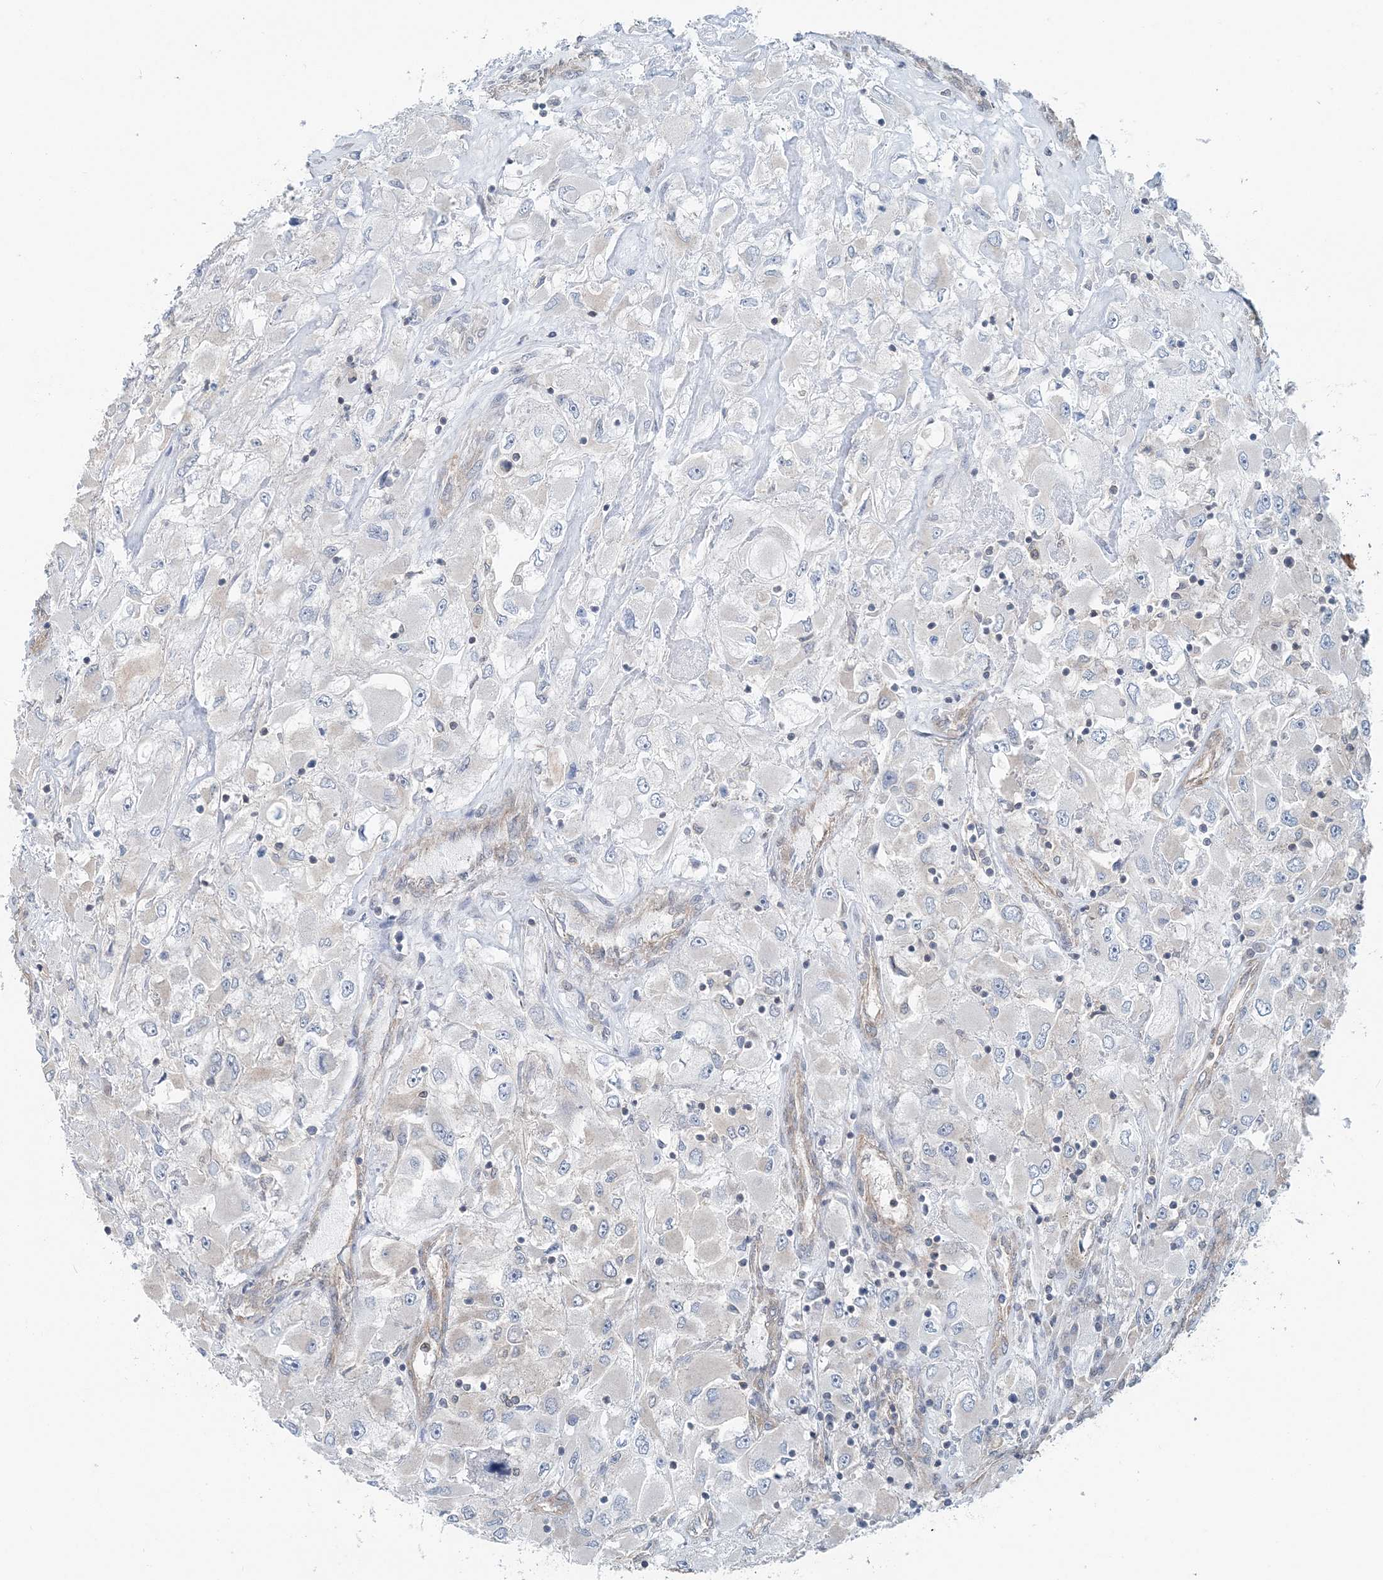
{"staining": {"intensity": "negative", "quantity": "none", "location": "none"}, "tissue": "renal cancer", "cell_type": "Tumor cells", "image_type": "cancer", "snomed": [{"axis": "morphology", "description": "Adenocarcinoma, NOS"}, {"axis": "topography", "description": "Kidney"}], "caption": "High power microscopy photomicrograph of an IHC histopathology image of renal cancer, revealing no significant staining in tumor cells.", "gene": "MOB4", "patient": {"sex": "female", "age": 52}}